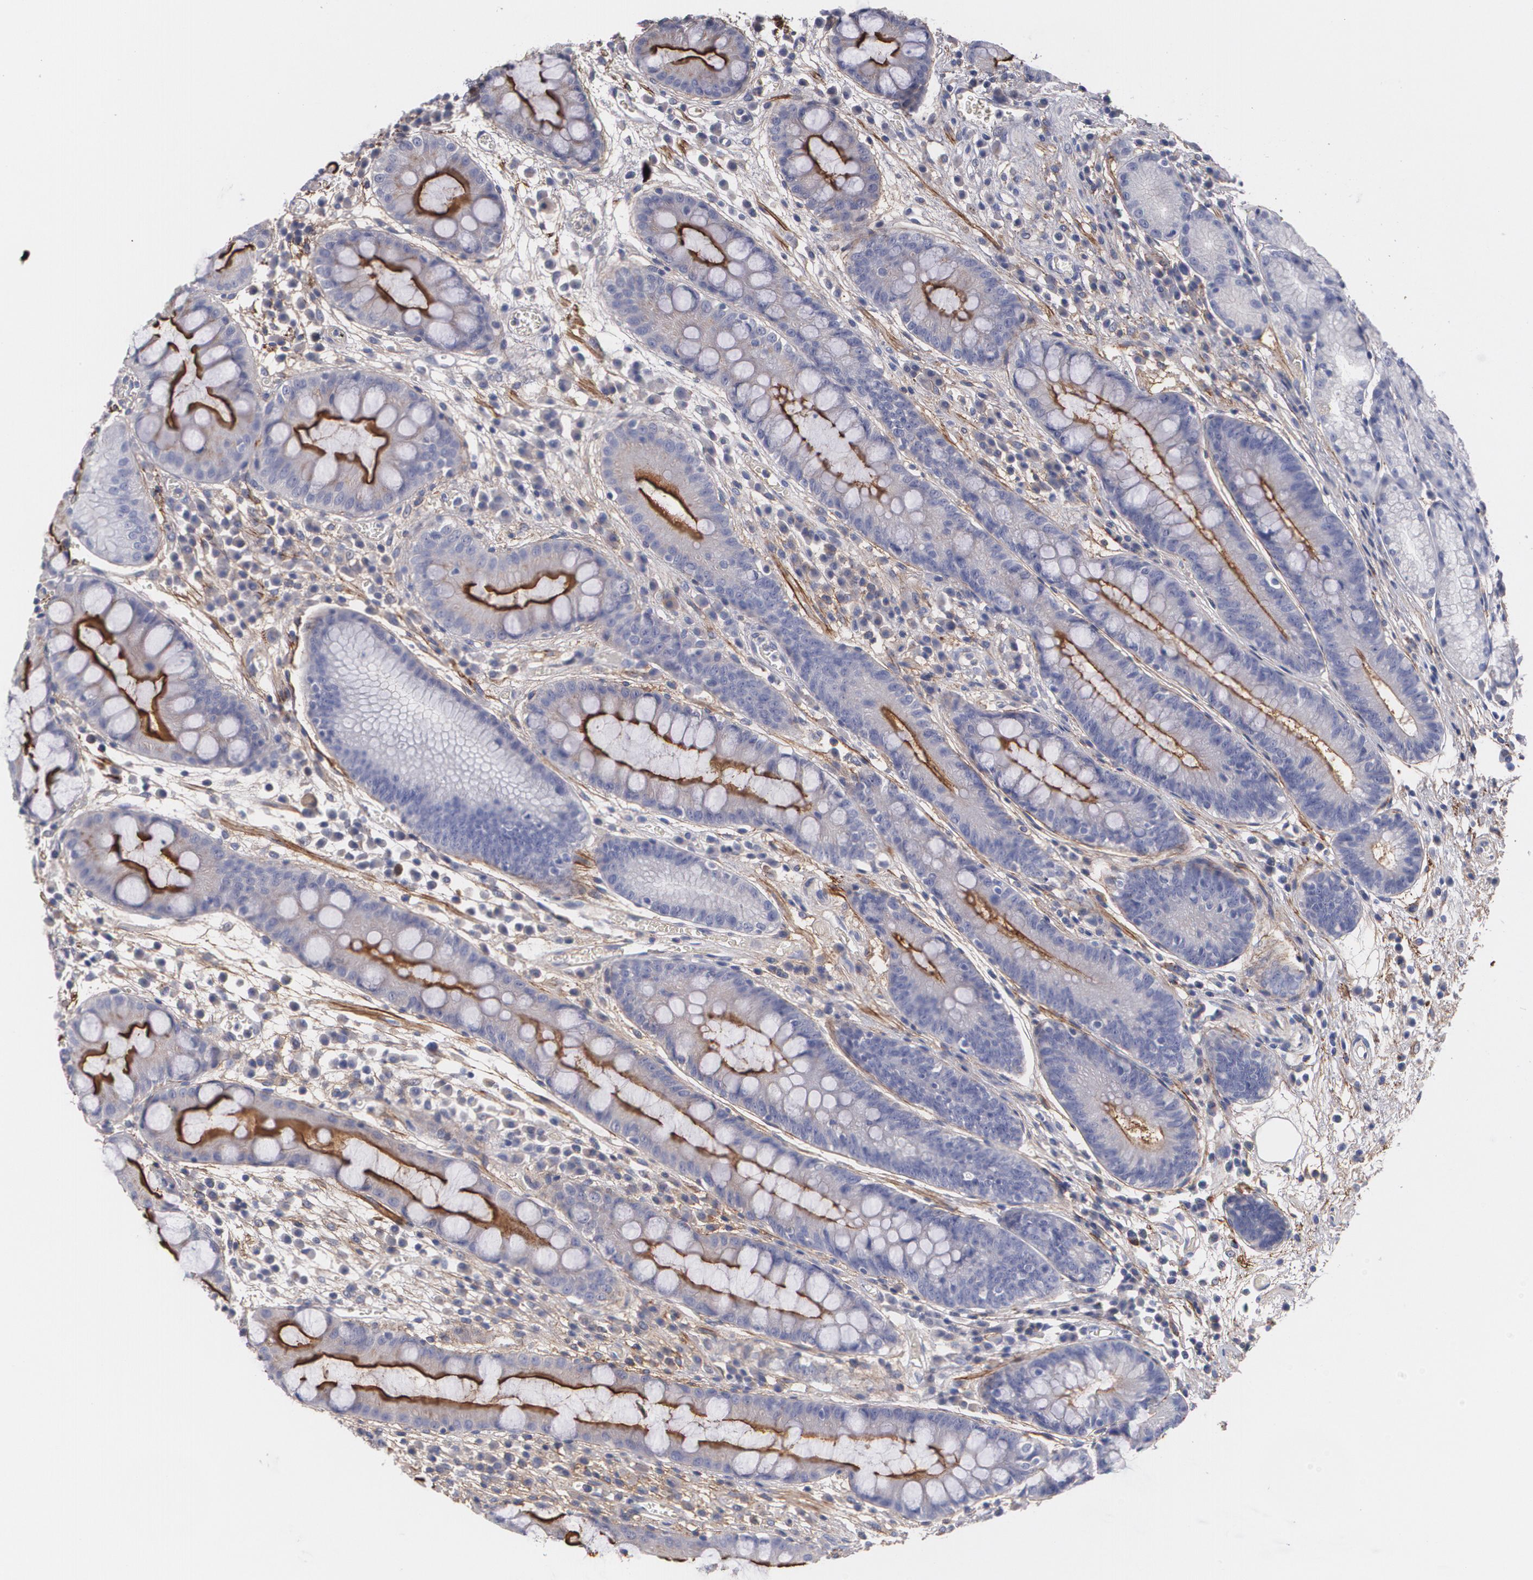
{"staining": {"intensity": "negative", "quantity": "none", "location": "none"}, "tissue": "stomach", "cell_type": "Glandular cells", "image_type": "normal", "snomed": [{"axis": "morphology", "description": "Normal tissue, NOS"}, {"axis": "morphology", "description": "Inflammation, NOS"}, {"axis": "topography", "description": "Stomach, lower"}], "caption": "Human stomach stained for a protein using immunohistochemistry (IHC) exhibits no staining in glandular cells.", "gene": "FBLN1", "patient": {"sex": "male", "age": 59}}